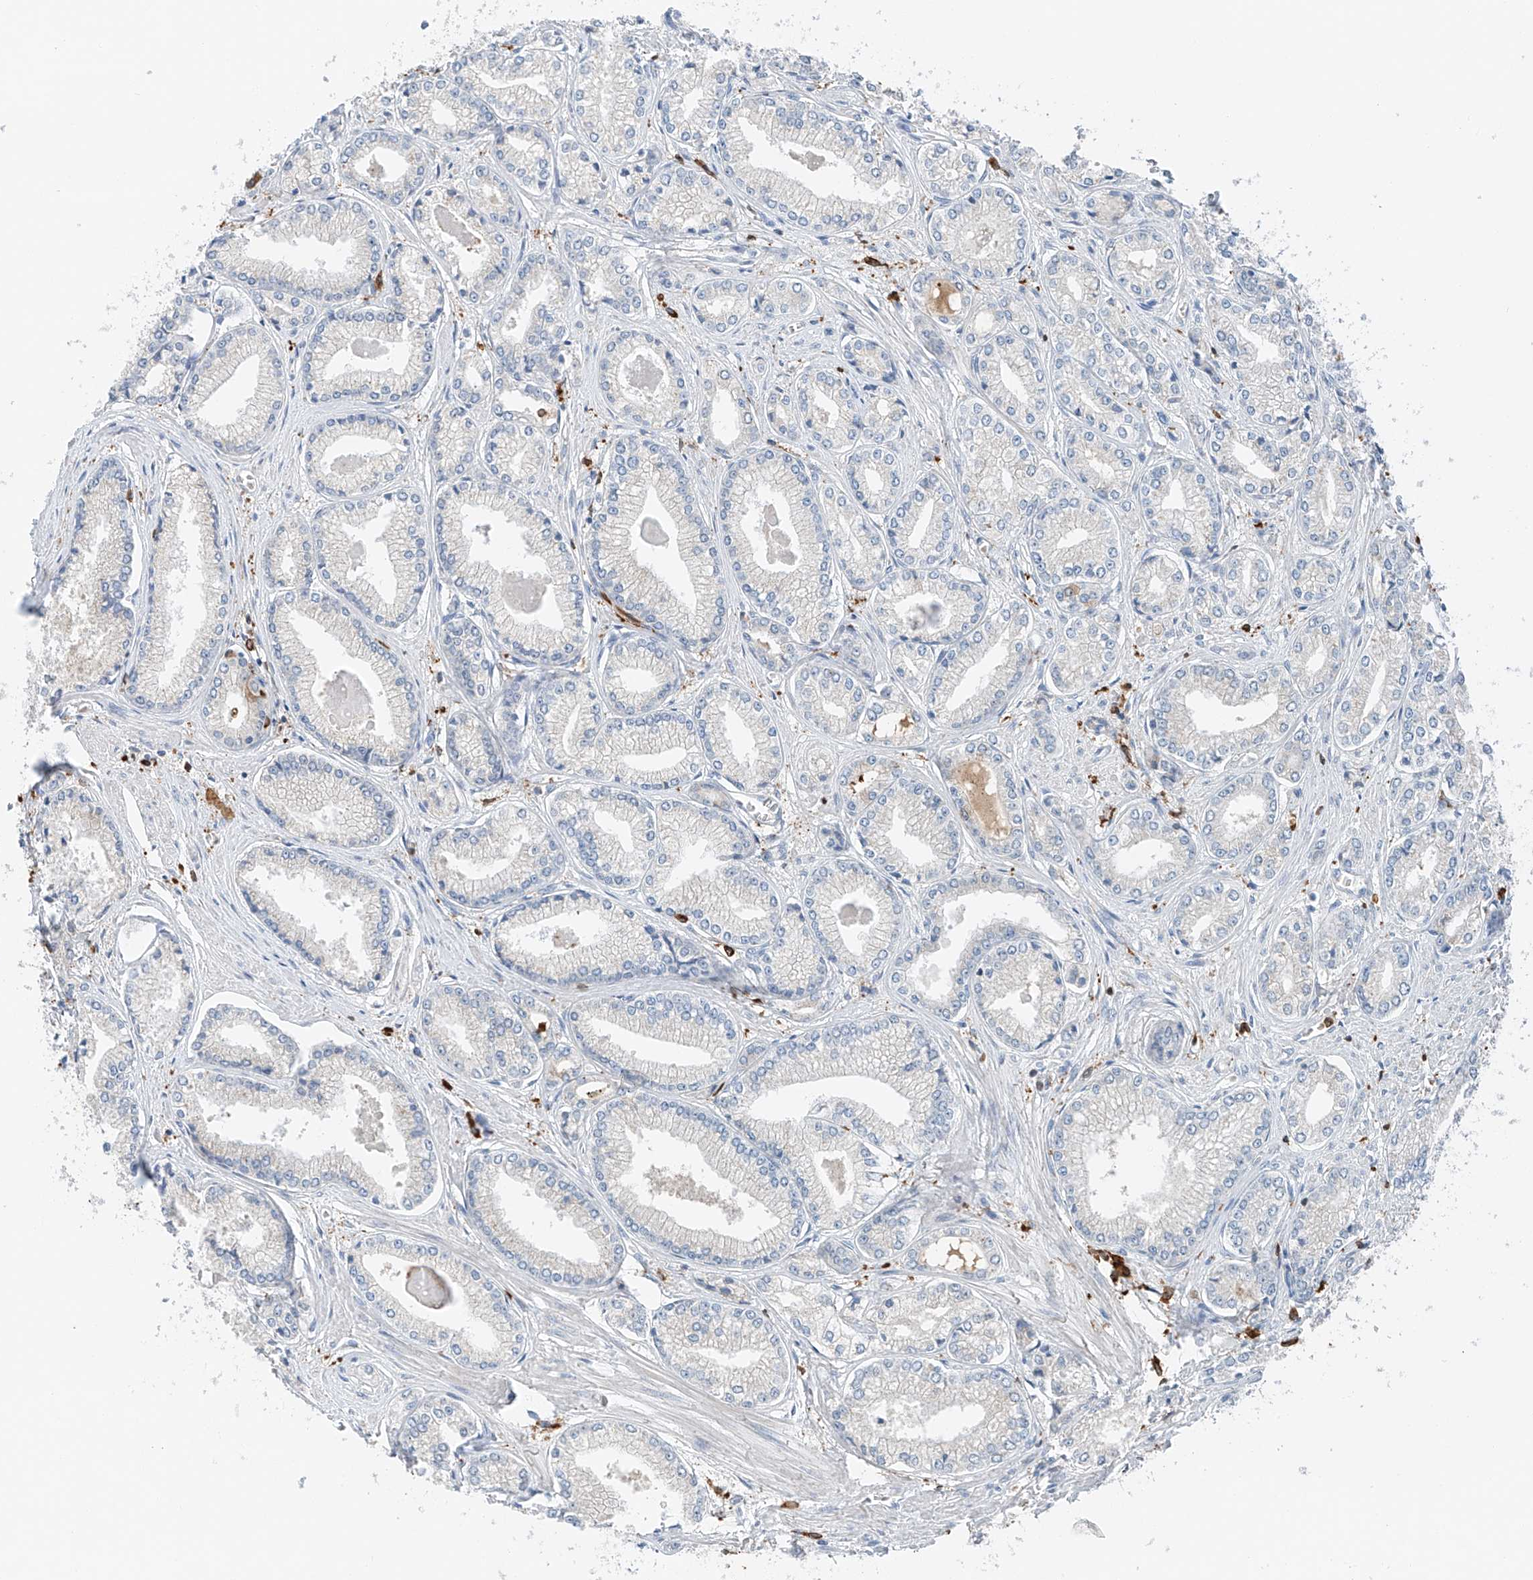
{"staining": {"intensity": "negative", "quantity": "none", "location": "none"}, "tissue": "prostate cancer", "cell_type": "Tumor cells", "image_type": "cancer", "snomed": [{"axis": "morphology", "description": "Adenocarcinoma, Low grade"}, {"axis": "topography", "description": "Prostate"}], "caption": "IHC image of neoplastic tissue: human low-grade adenocarcinoma (prostate) stained with DAB reveals no significant protein expression in tumor cells.", "gene": "TBXAS1", "patient": {"sex": "male", "age": 60}}